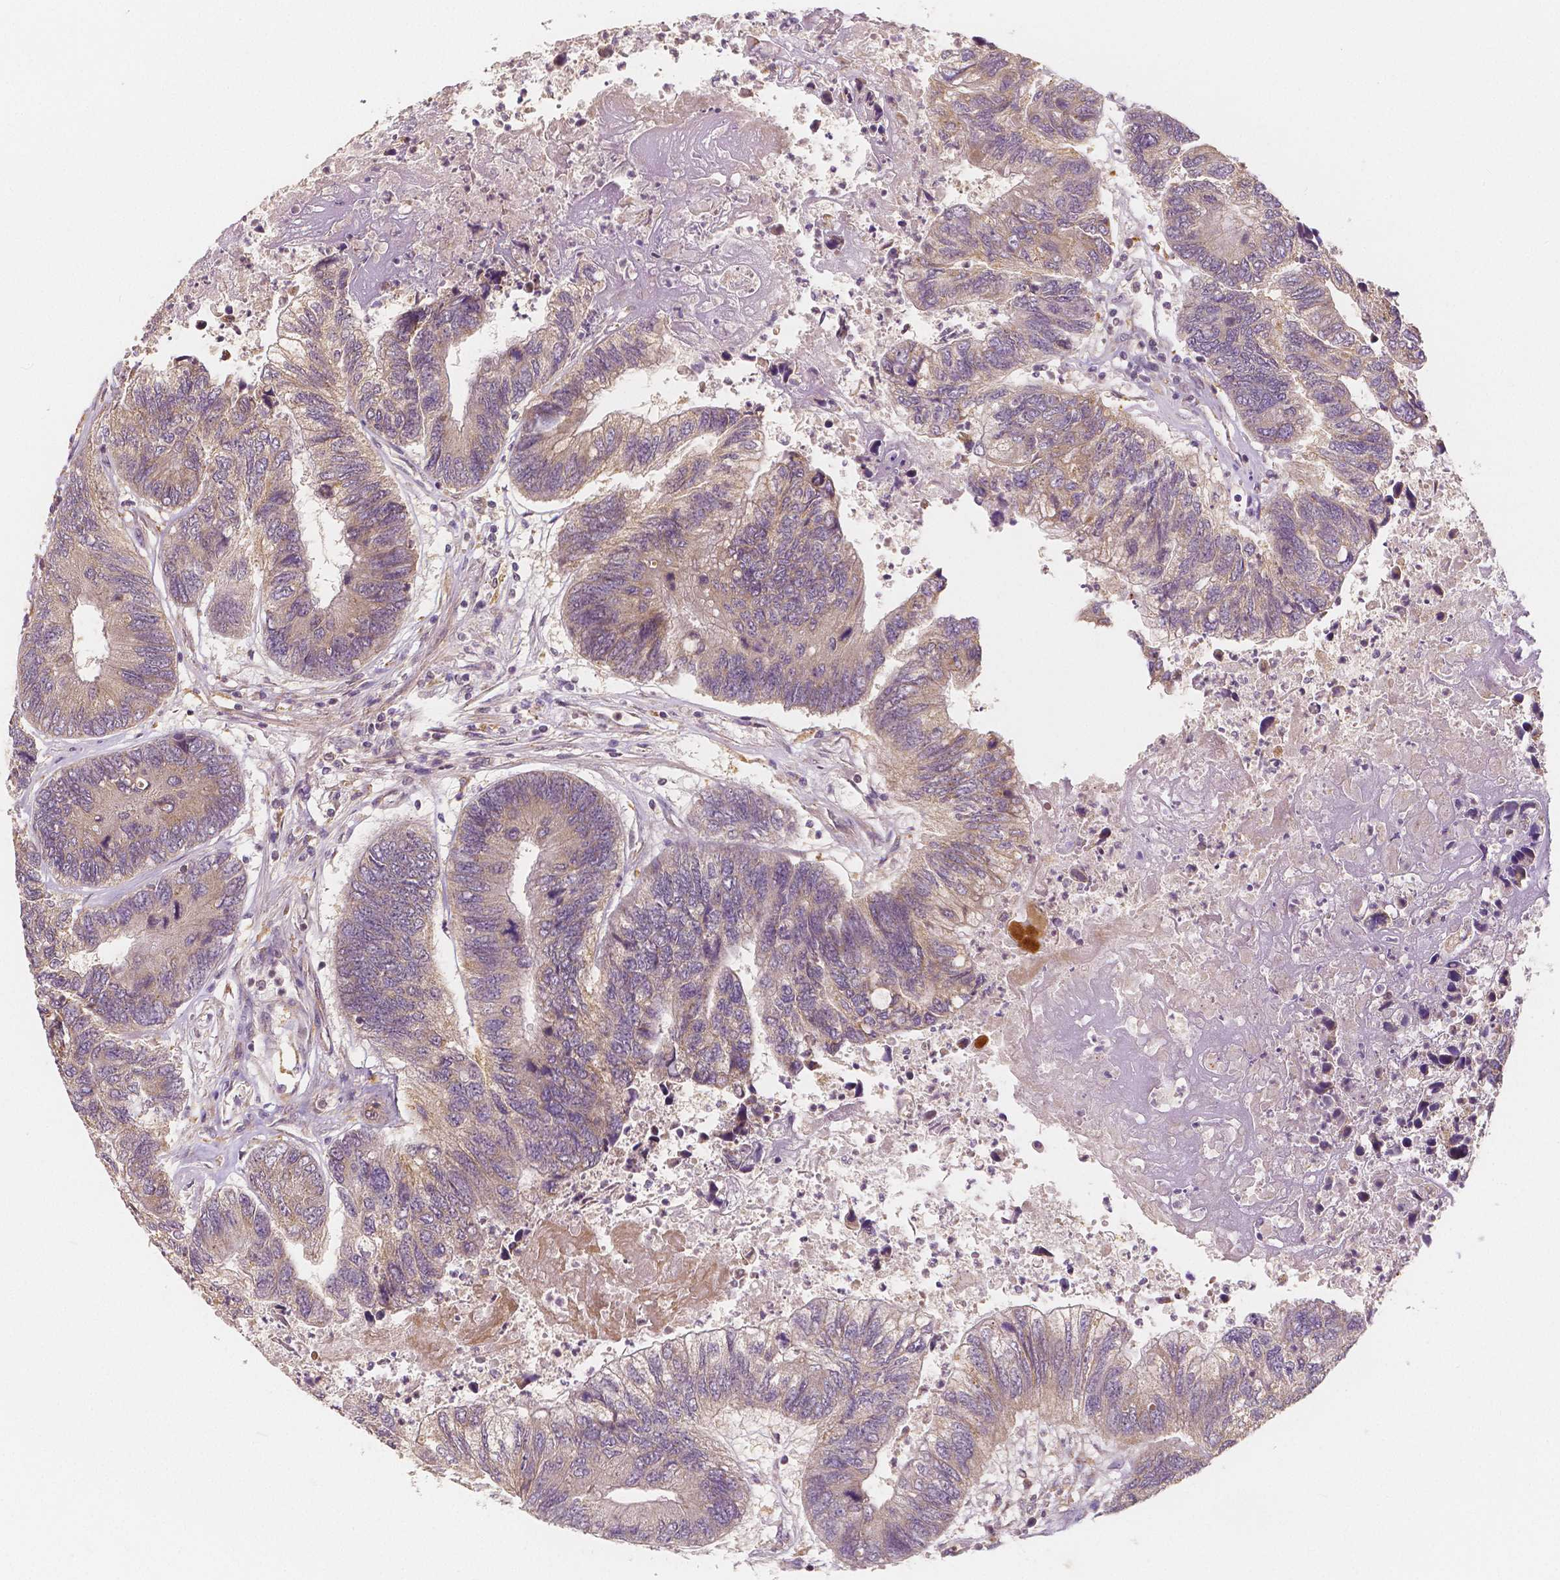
{"staining": {"intensity": "weak", "quantity": ">75%", "location": "cytoplasmic/membranous"}, "tissue": "colorectal cancer", "cell_type": "Tumor cells", "image_type": "cancer", "snomed": [{"axis": "morphology", "description": "Adenocarcinoma, NOS"}, {"axis": "topography", "description": "Colon"}], "caption": "High-magnification brightfield microscopy of colorectal adenocarcinoma stained with DAB (brown) and counterstained with hematoxylin (blue). tumor cells exhibit weak cytoplasmic/membranous expression is seen in about>75% of cells.", "gene": "SNX12", "patient": {"sex": "female", "age": 67}}